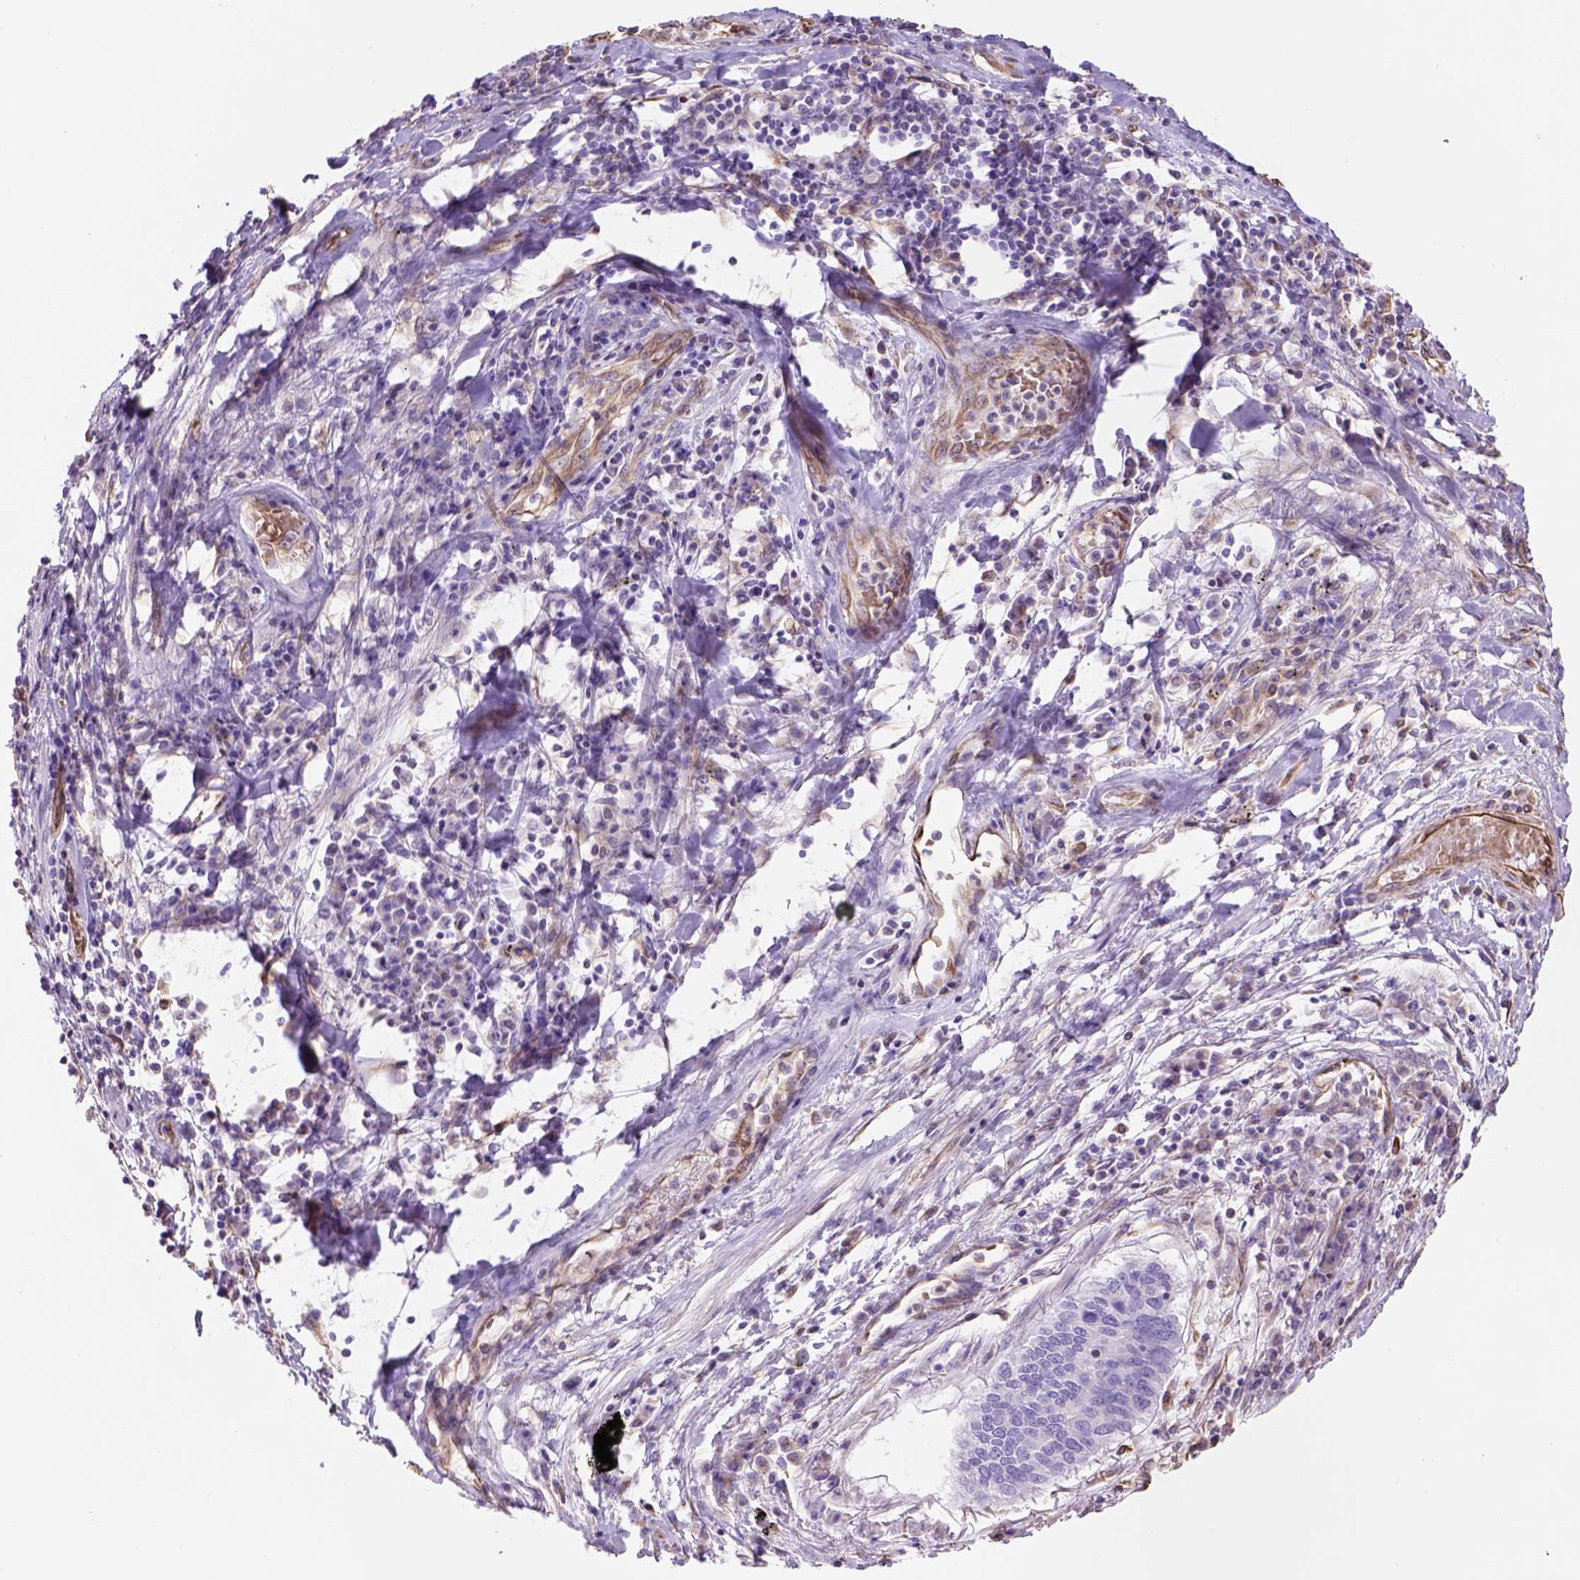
{"staining": {"intensity": "negative", "quantity": "none", "location": "none"}, "tissue": "lung cancer", "cell_type": "Tumor cells", "image_type": "cancer", "snomed": [{"axis": "morphology", "description": "Squamous cell carcinoma, NOS"}, {"axis": "topography", "description": "Lung"}], "caption": "This is an immunohistochemistry micrograph of human lung cancer (squamous cell carcinoma). There is no positivity in tumor cells.", "gene": "ZZZ3", "patient": {"sex": "male", "age": 73}}